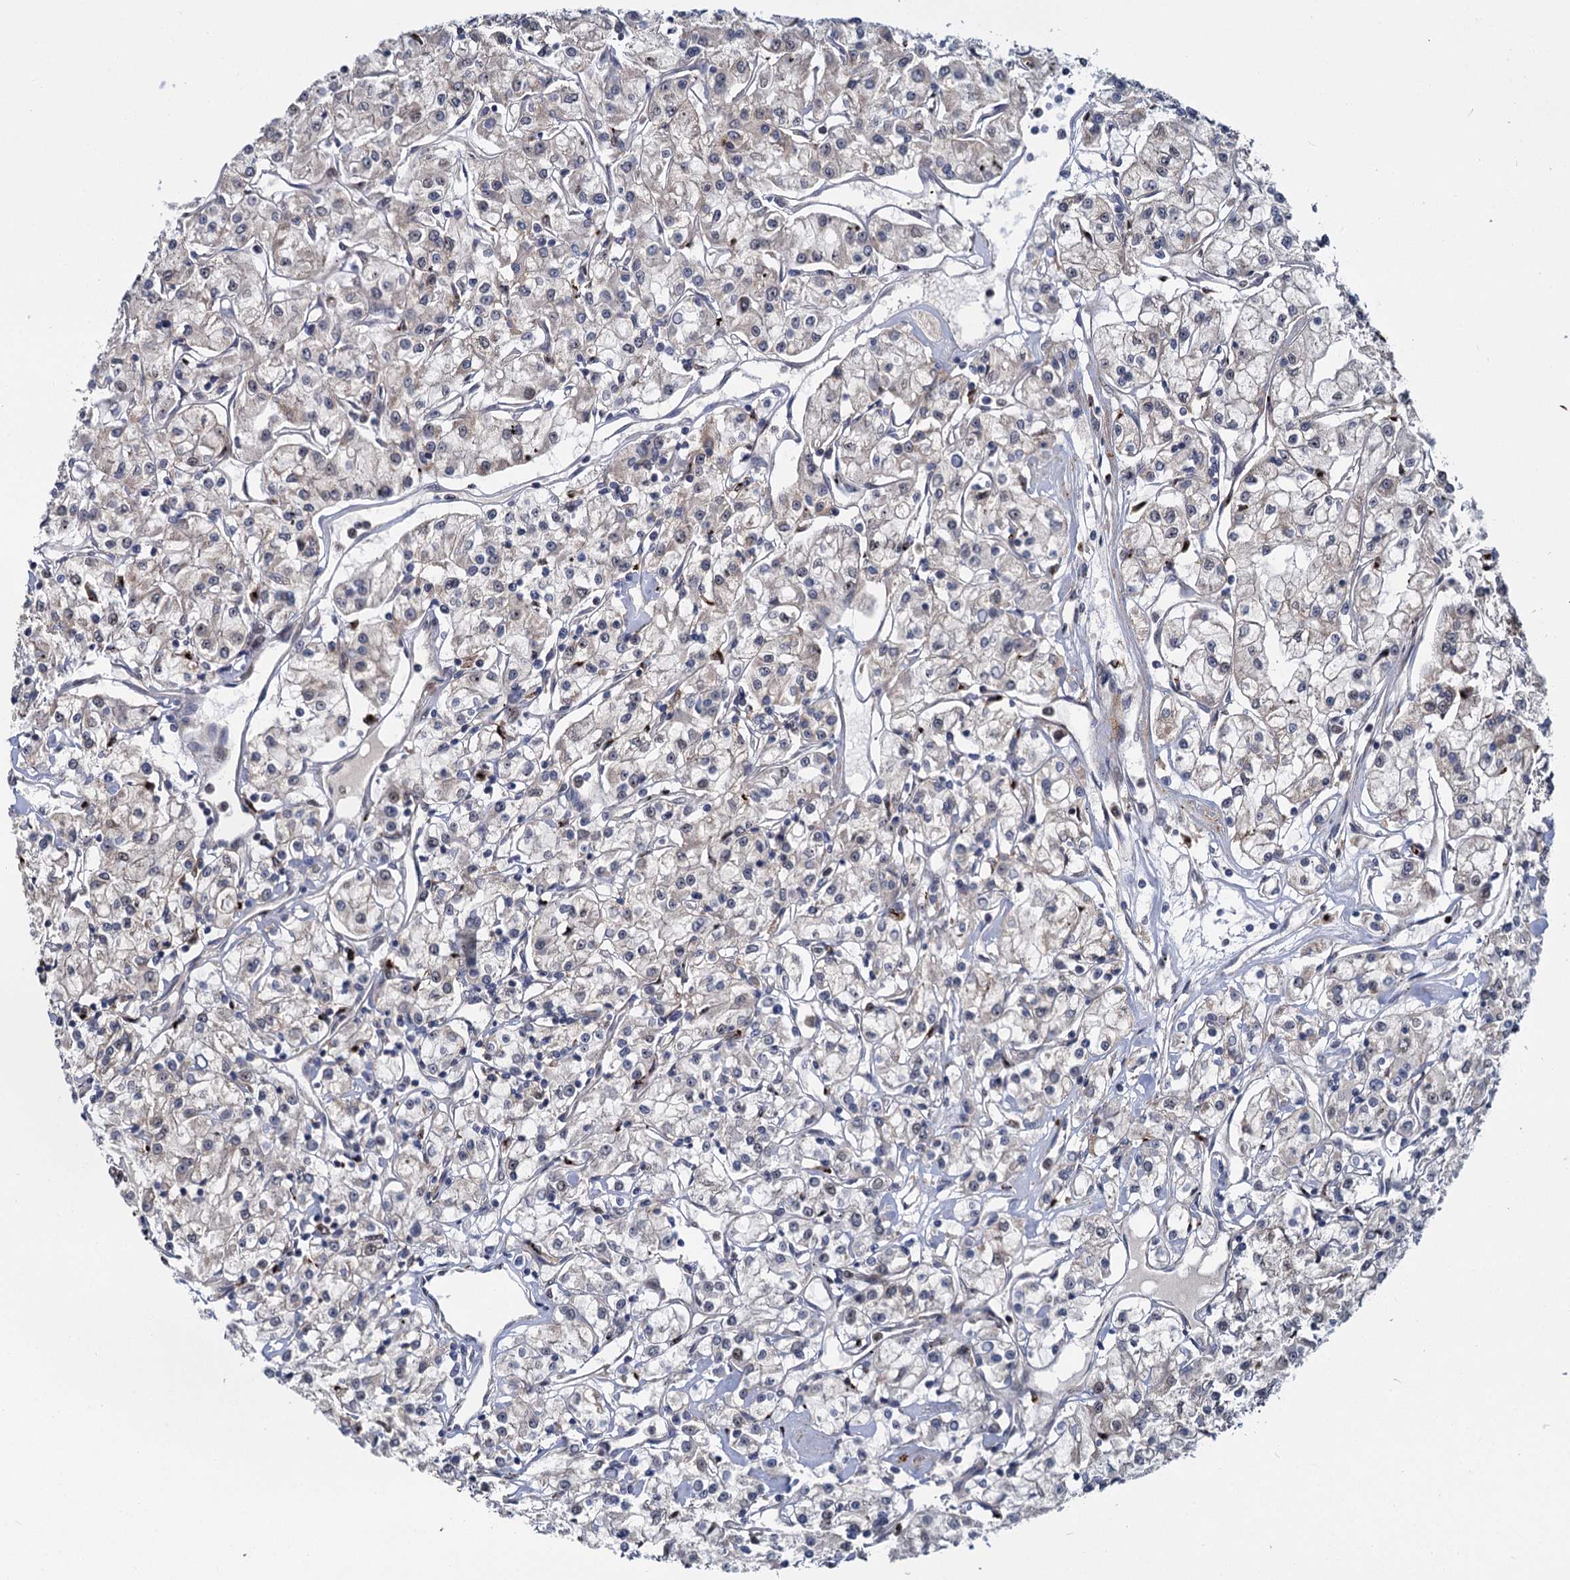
{"staining": {"intensity": "negative", "quantity": "none", "location": "none"}, "tissue": "renal cancer", "cell_type": "Tumor cells", "image_type": "cancer", "snomed": [{"axis": "morphology", "description": "Adenocarcinoma, NOS"}, {"axis": "topography", "description": "Kidney"}], "caption": "DAB immunohistochemical staining of renal adenocarcinoma shows no significant positivity in tumor cells.", "gene": "GAL3ST4", "patient": {"sex": "female", "age": 59}}